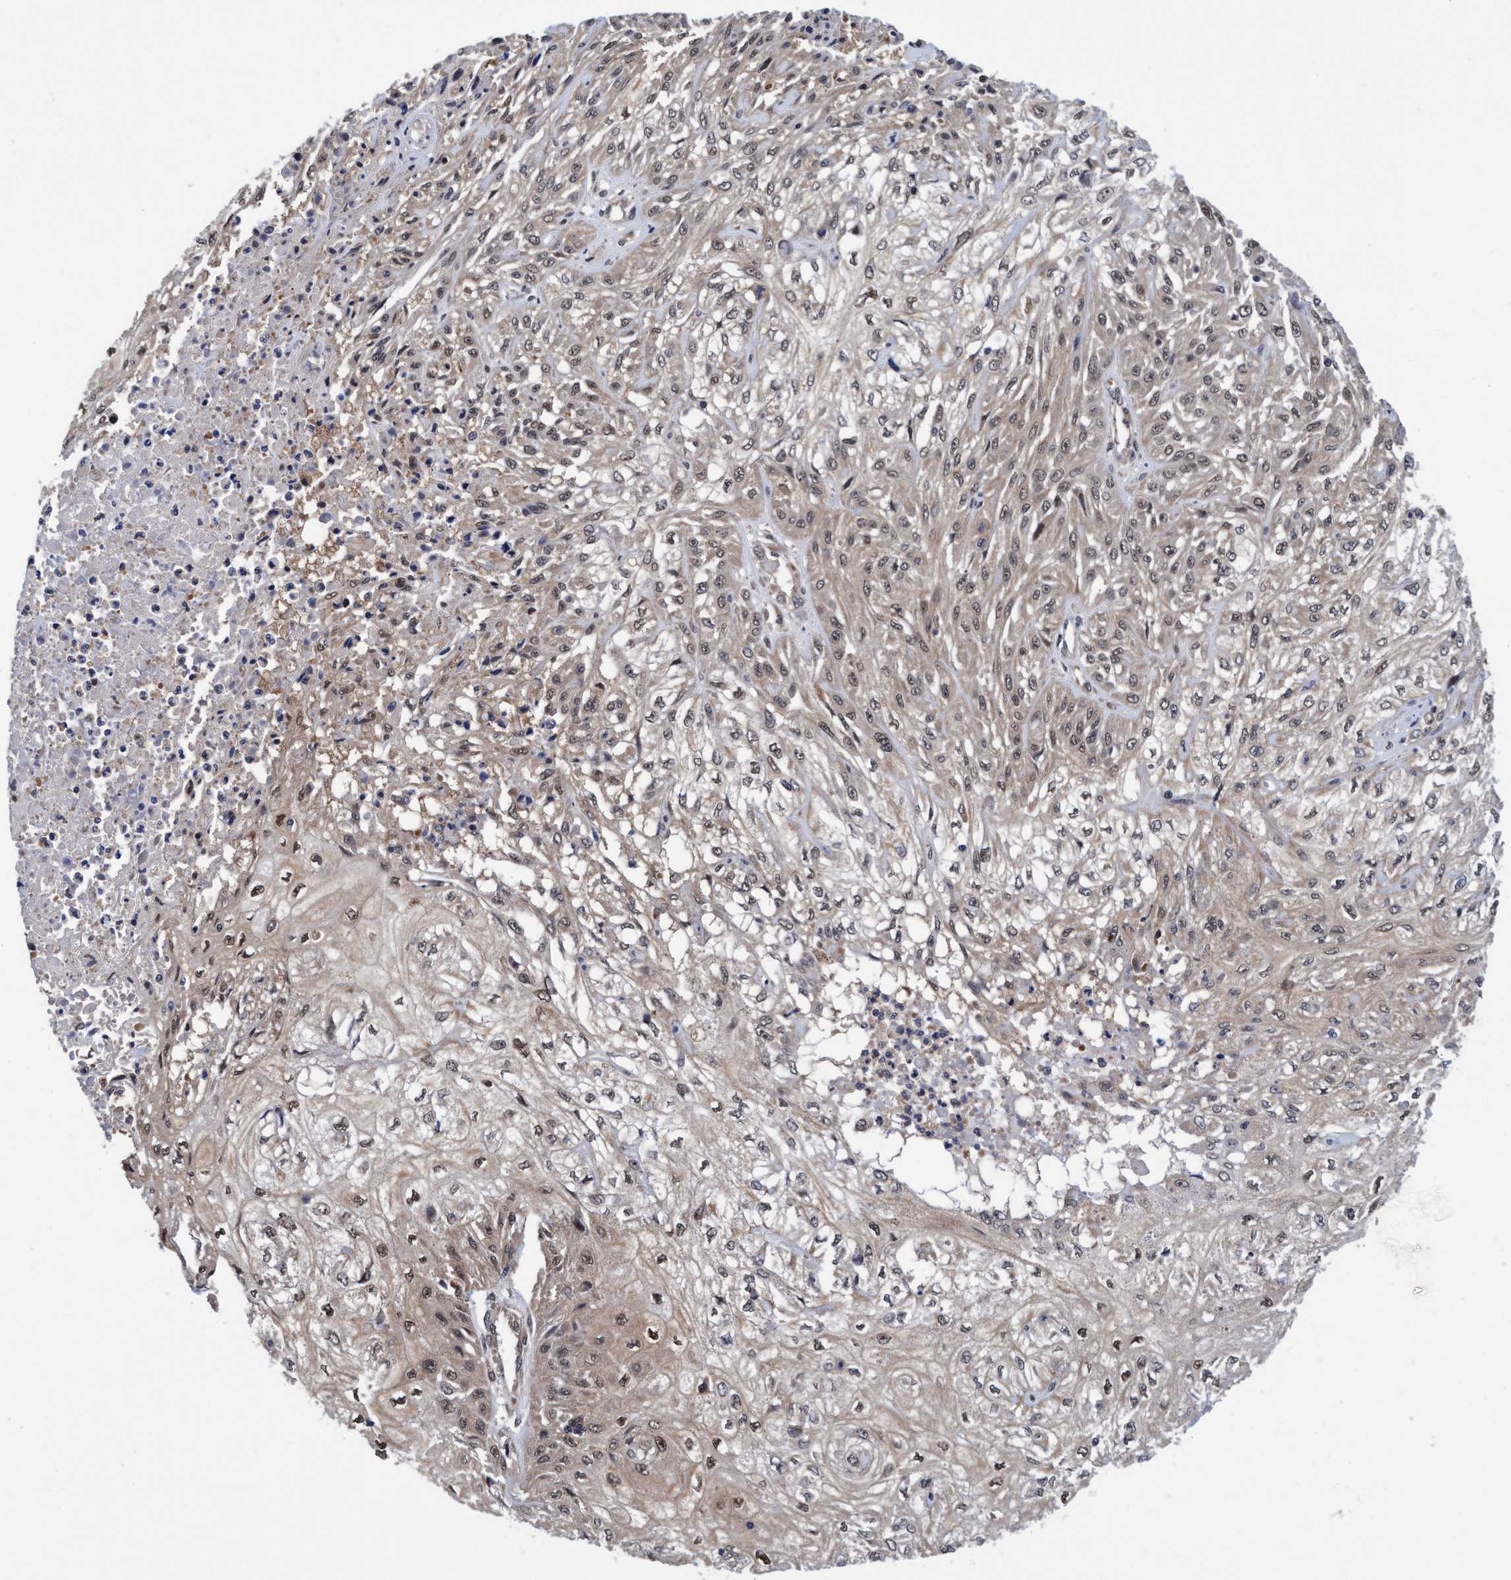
{"staining": {"intensity": "weak", "quantity": ">75%", "location": "cytoplasmic/membranous,nuclear"}, "tissue": "skin cancer", "cell_type": "Tumor cells", "image_type": "cancer", "snomed": [{"axis": "morphology", "description": "Squamous cell carcinoma, NOS"}, {"axis": "morphology", "description": "Squamous cell carcinoma, metastatic, NOS"}, {"axis": "topography", "description": "Skin"}, {"axis": "topography", "description": "Lymph node"}], "caption": "Skin cancer (squamous cell carcinoma) stained for a protein (brown) exhibits weak cytoplasmic/membranous and nuclear positive expression in approximately >75% of tumor cells.", "gene": "PSMD12", "patient": {"sex": "male", "age": 75}}